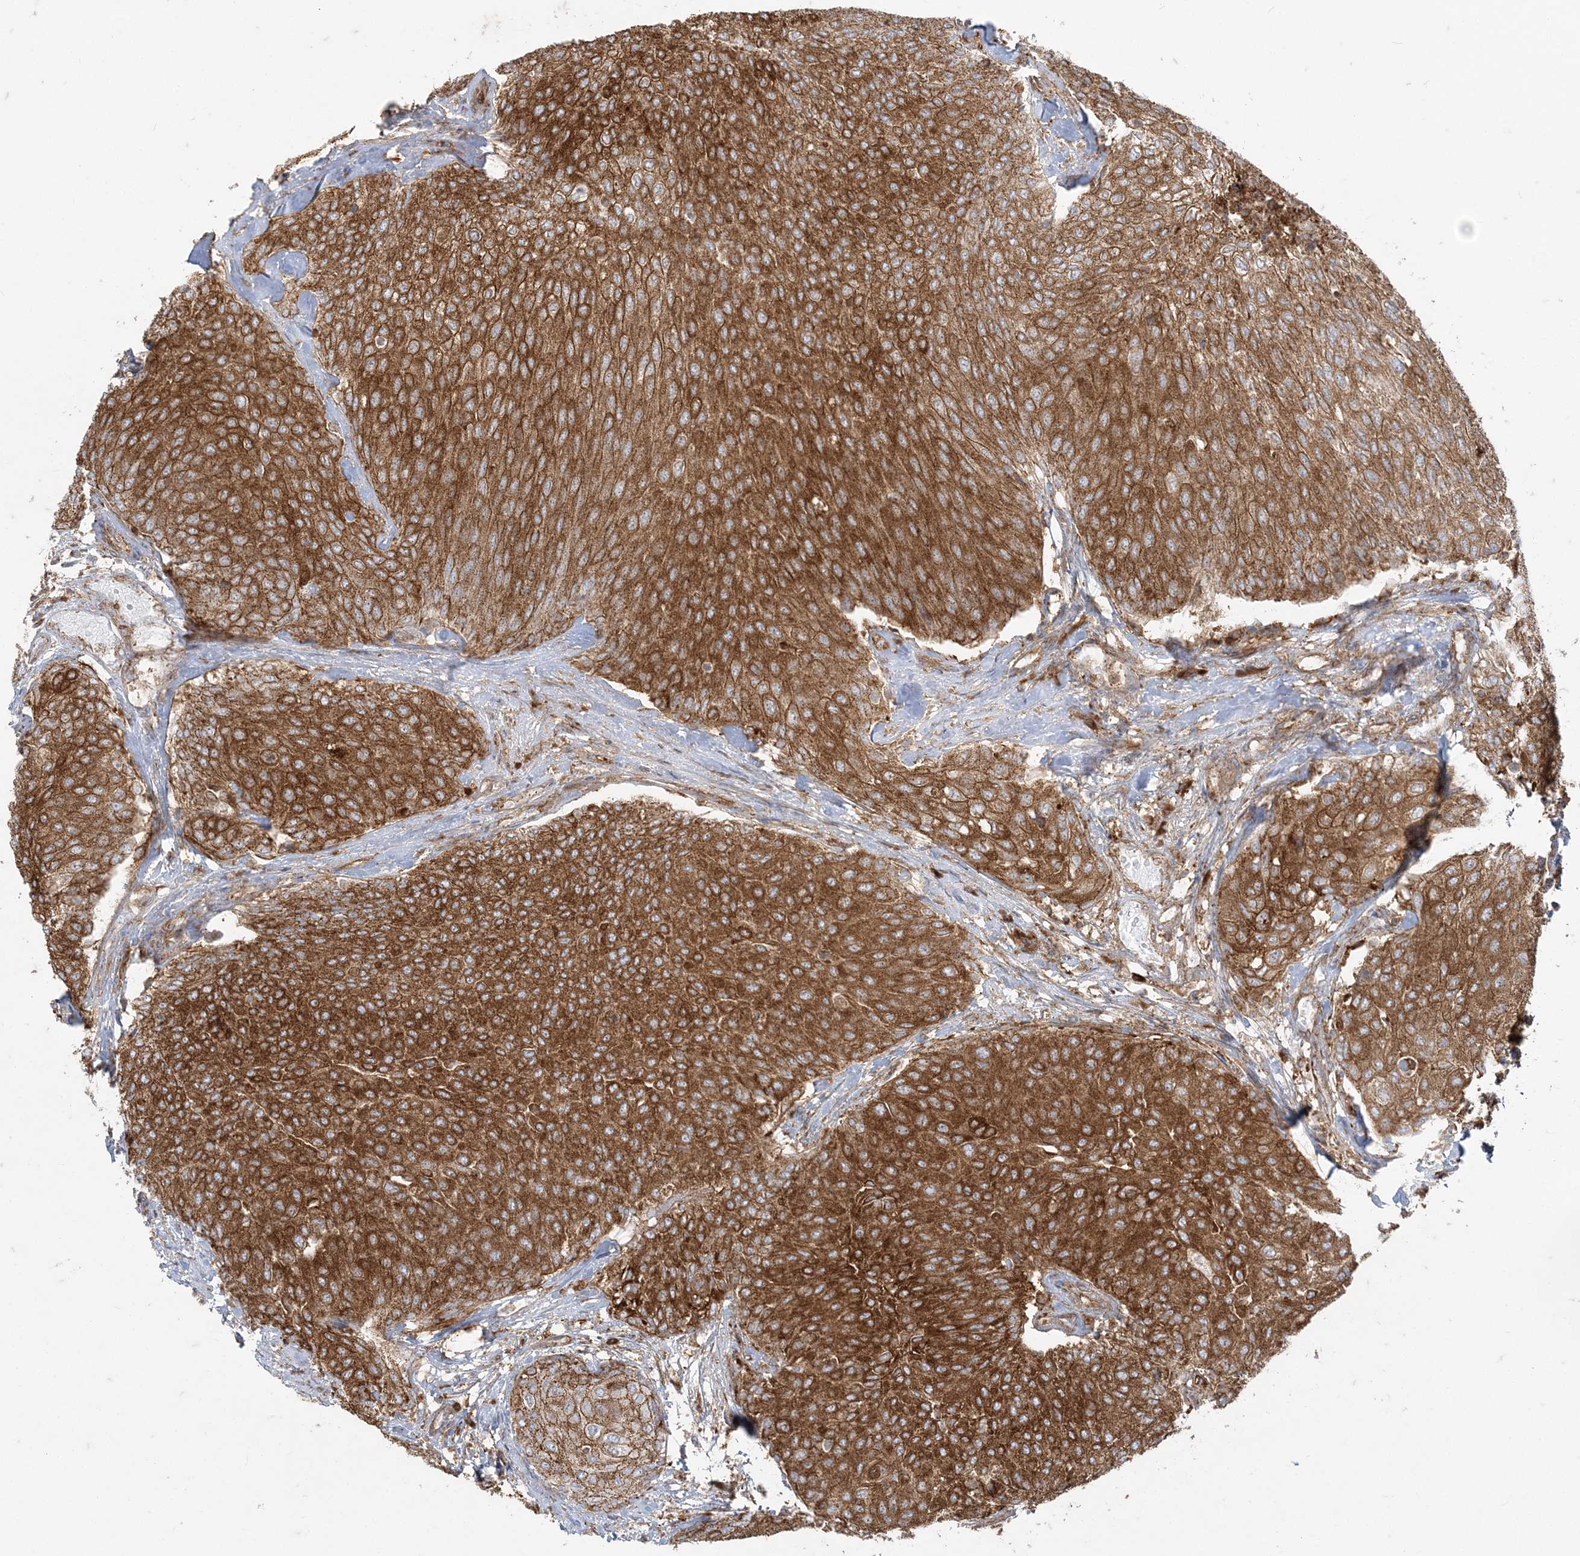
{"staining": {"intensity": "strong", "quantity": ">75%", "location": "cytoplasmic/membranous"}, "tissue": "urothelial cancer", "cell_type": "Tumor cells", "image_type": "cancer", "snomed": [{"axis": "morphology", "description": "Urothelial carcinoma, Low grade"}, {"axis": "topography", "description": "Urinary bladder"}], "caption": "IHC of human urothelial cancer demonstrates high levels of strong cytoplasmic/membranous expression in about >75% of tumor cells. IHC stains the protein in brown and the nuclei are stained blue.", "gene": "DERL3", "patient": {"sex": "female", "age": 79}}